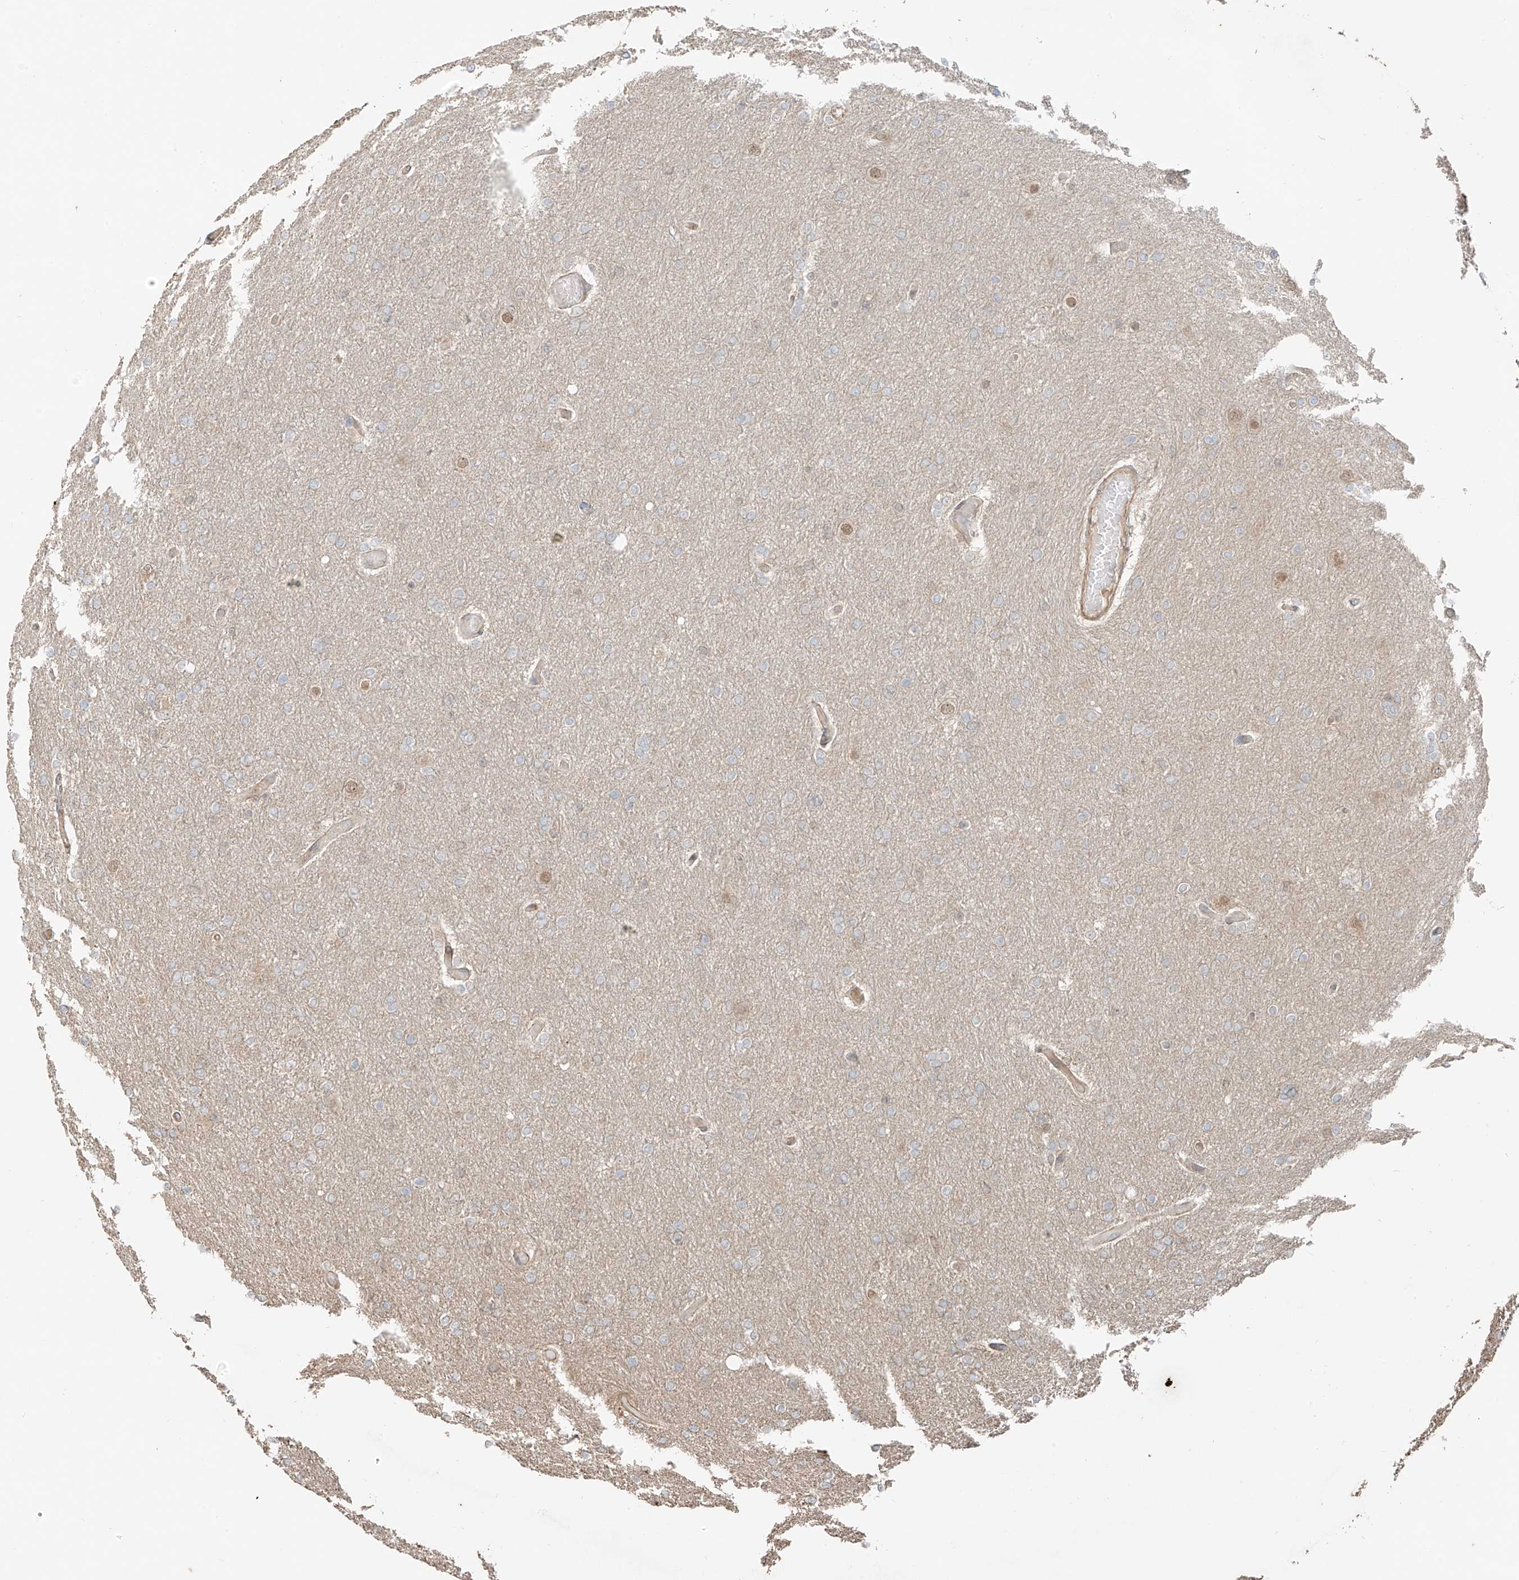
{"staining": {"intensity": "negative", "quantity": "none", "location": "none"}, "tissue": "glioma", "cell_type": "Tumor cells", "image_type": "cancer", "snomed": [{"axis": "morphology", "description": "Glioma, malignant, High grade"}, {"axis": "topography", "description": "Cerebral cortex"}], "caption": "The image reveals no staining of tumor cells in high-grade glioma (malignant).", "gene": "ANKZF1", "patient": {"sex": "female", "age": 36}}